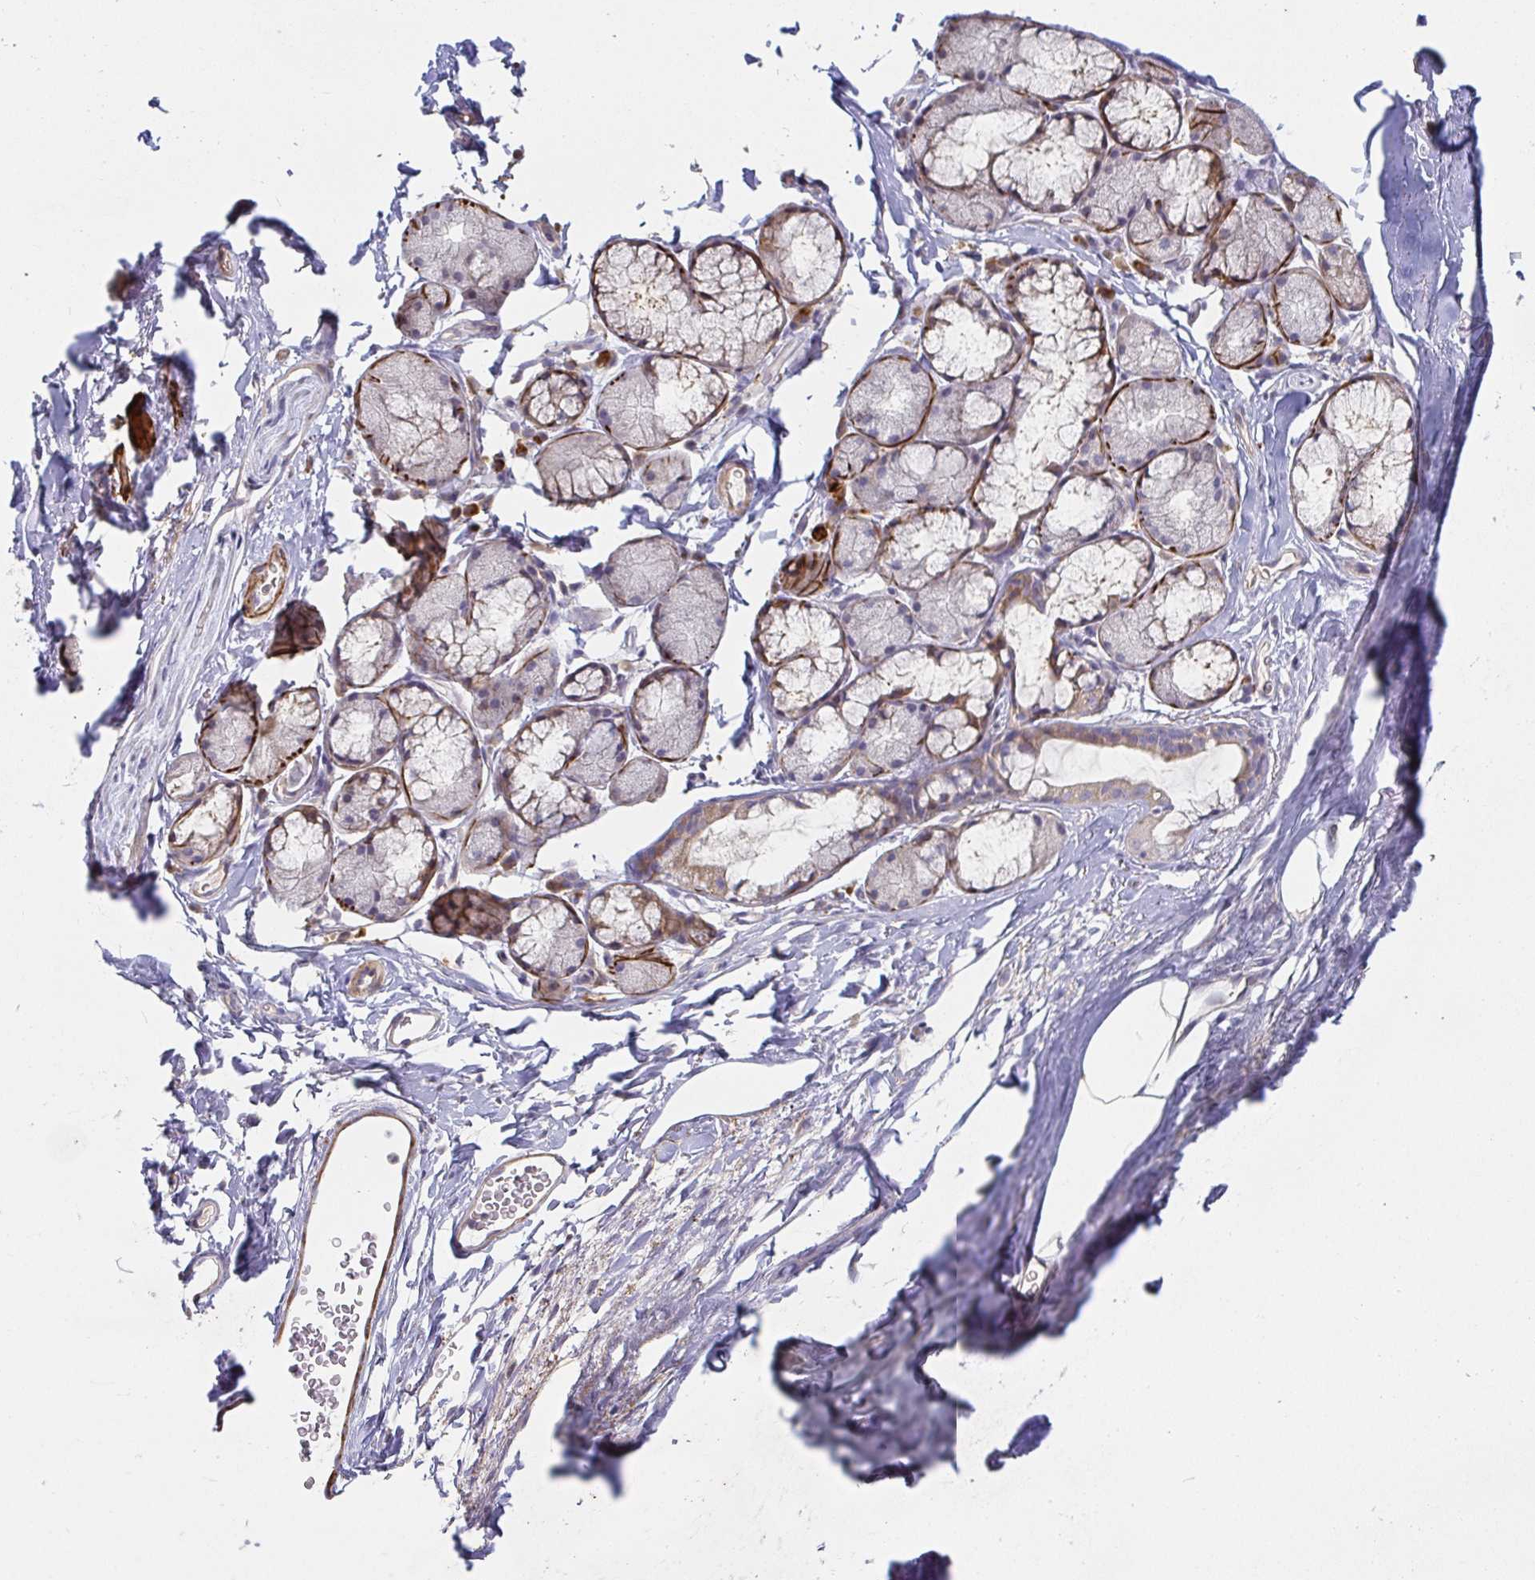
{"staining": {"intensity": "negative", "quantity": "none", "location": "none"}, "tissue": "adipose tissue", "cell_type": "Adipocytes", "image_type": "normal", "snomed": [{"axis": "morphology", "description": "Normal tissue, NOS"}, {"axis": "topography", "description": "Lymph node"}, {"axis": "topography", "description": "Cartilage tissue"}, {"axis": "topography", "description": "Bronchus"}], "caption": "Adipose tissue was stained to show a protein in brown. There is no significant positivity in adipocytes. (Immunohistochemistry (ihc), brightfield microscopy, high magnification).", "gene": "SSH2", "patient": {"sex": "female", "age": 70}}